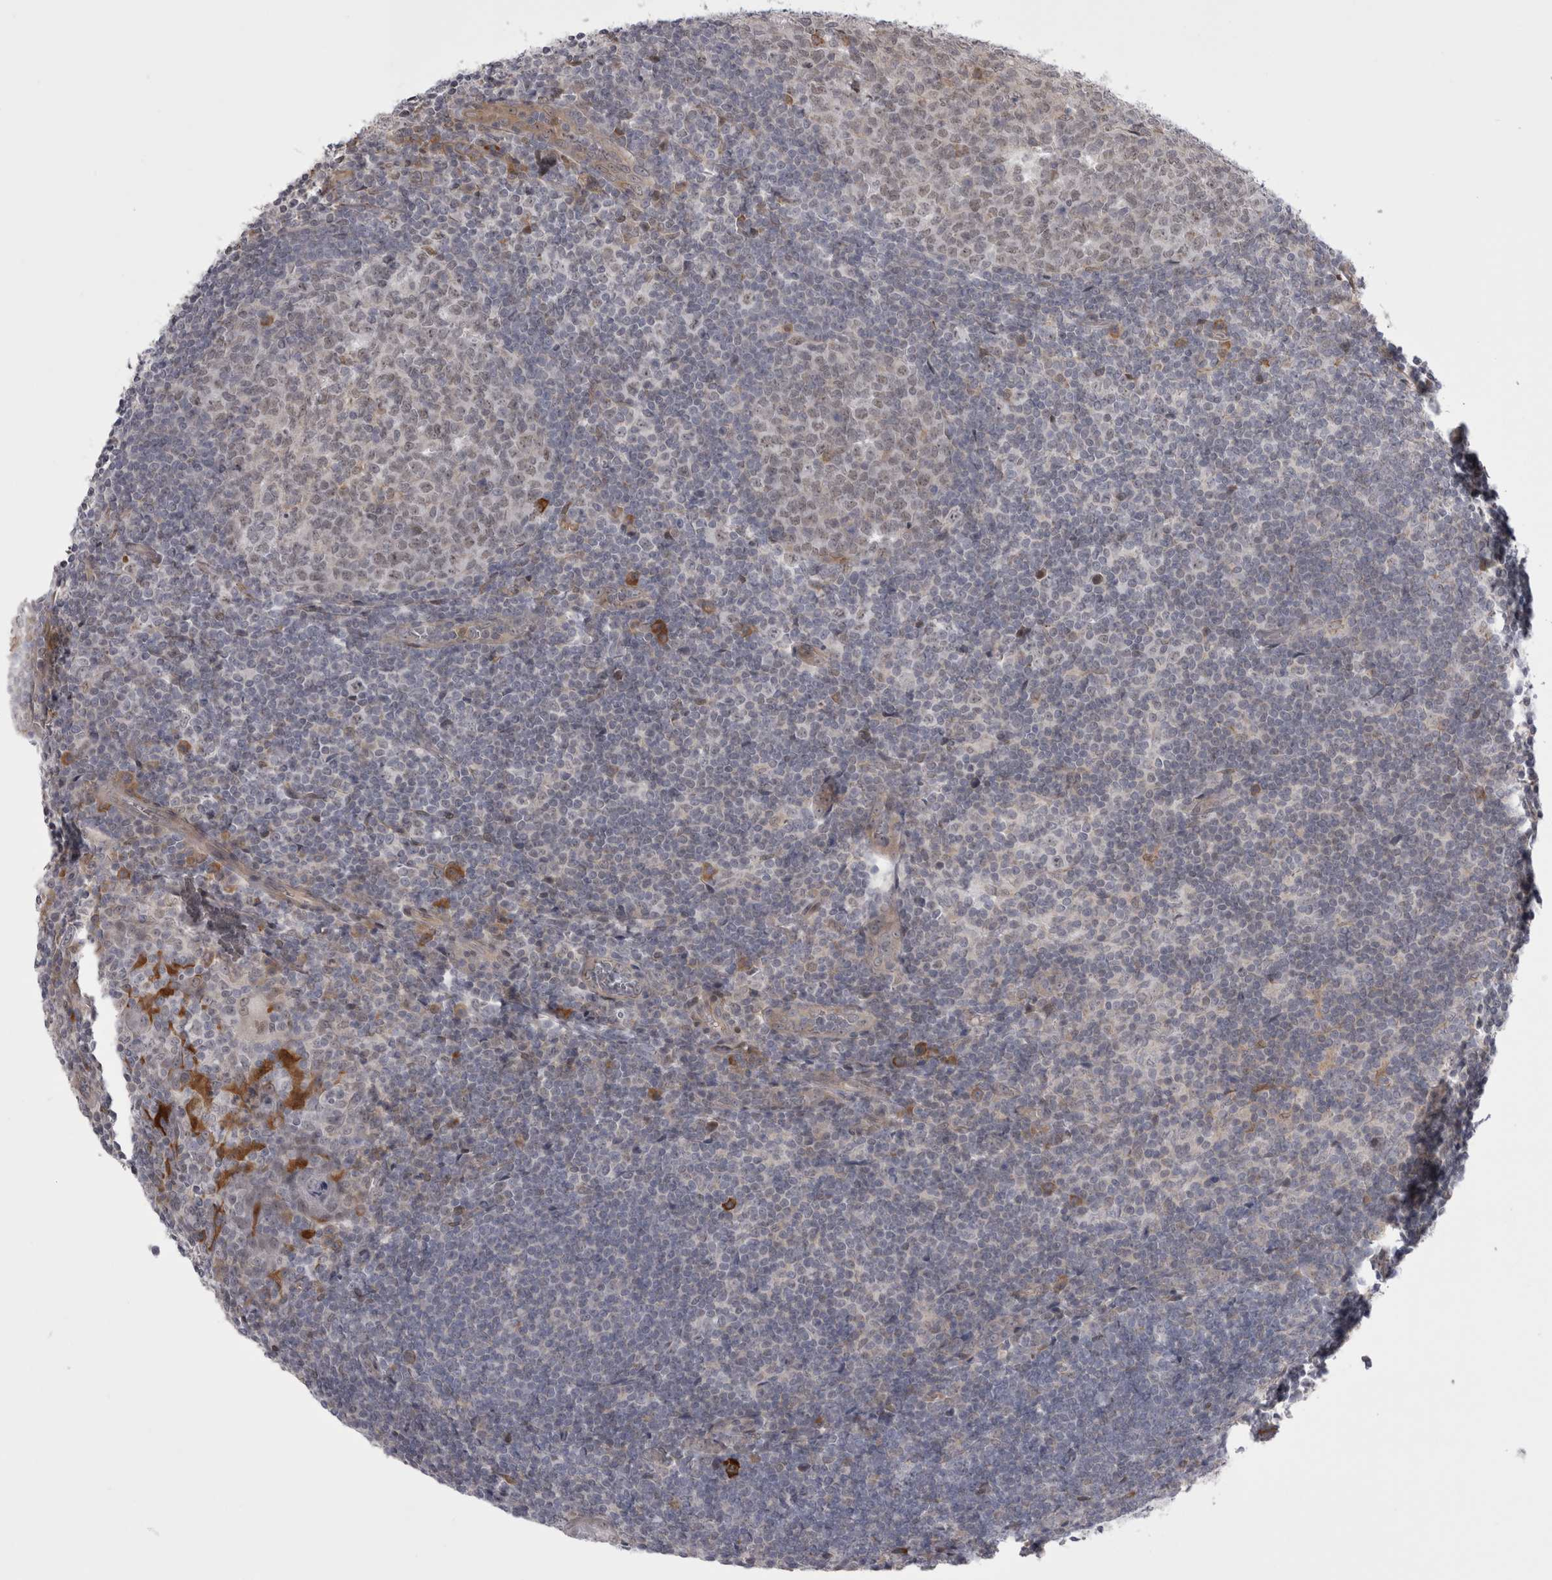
{"staining": {"intensity": "weak", "quantity": "<25%", "location": "cytoplasmic/membranous,nuclear"}, "tissue": "tonsil", "cell_type": "Germinal center cells", "image_type": "normal", "snomed": [{"axis": "morphology", "description": "Normal tissue, NOS"}, {"axis": "topography", "description": "Tonsil"}], "caption": "Immunohistochemistry photomicrograph of benign tonsil stained for a protein (brown), which demonstrates no positivity in germinal center cells. (Stains: DAB (3,3'-diaminobenzidine) immunohistochemistry with hematoxylin counter stain, Microscopy: brightfield microscopy at high magnification).", "gene": "CHIC1", "patient": {"sex": "male", "age": 37}}